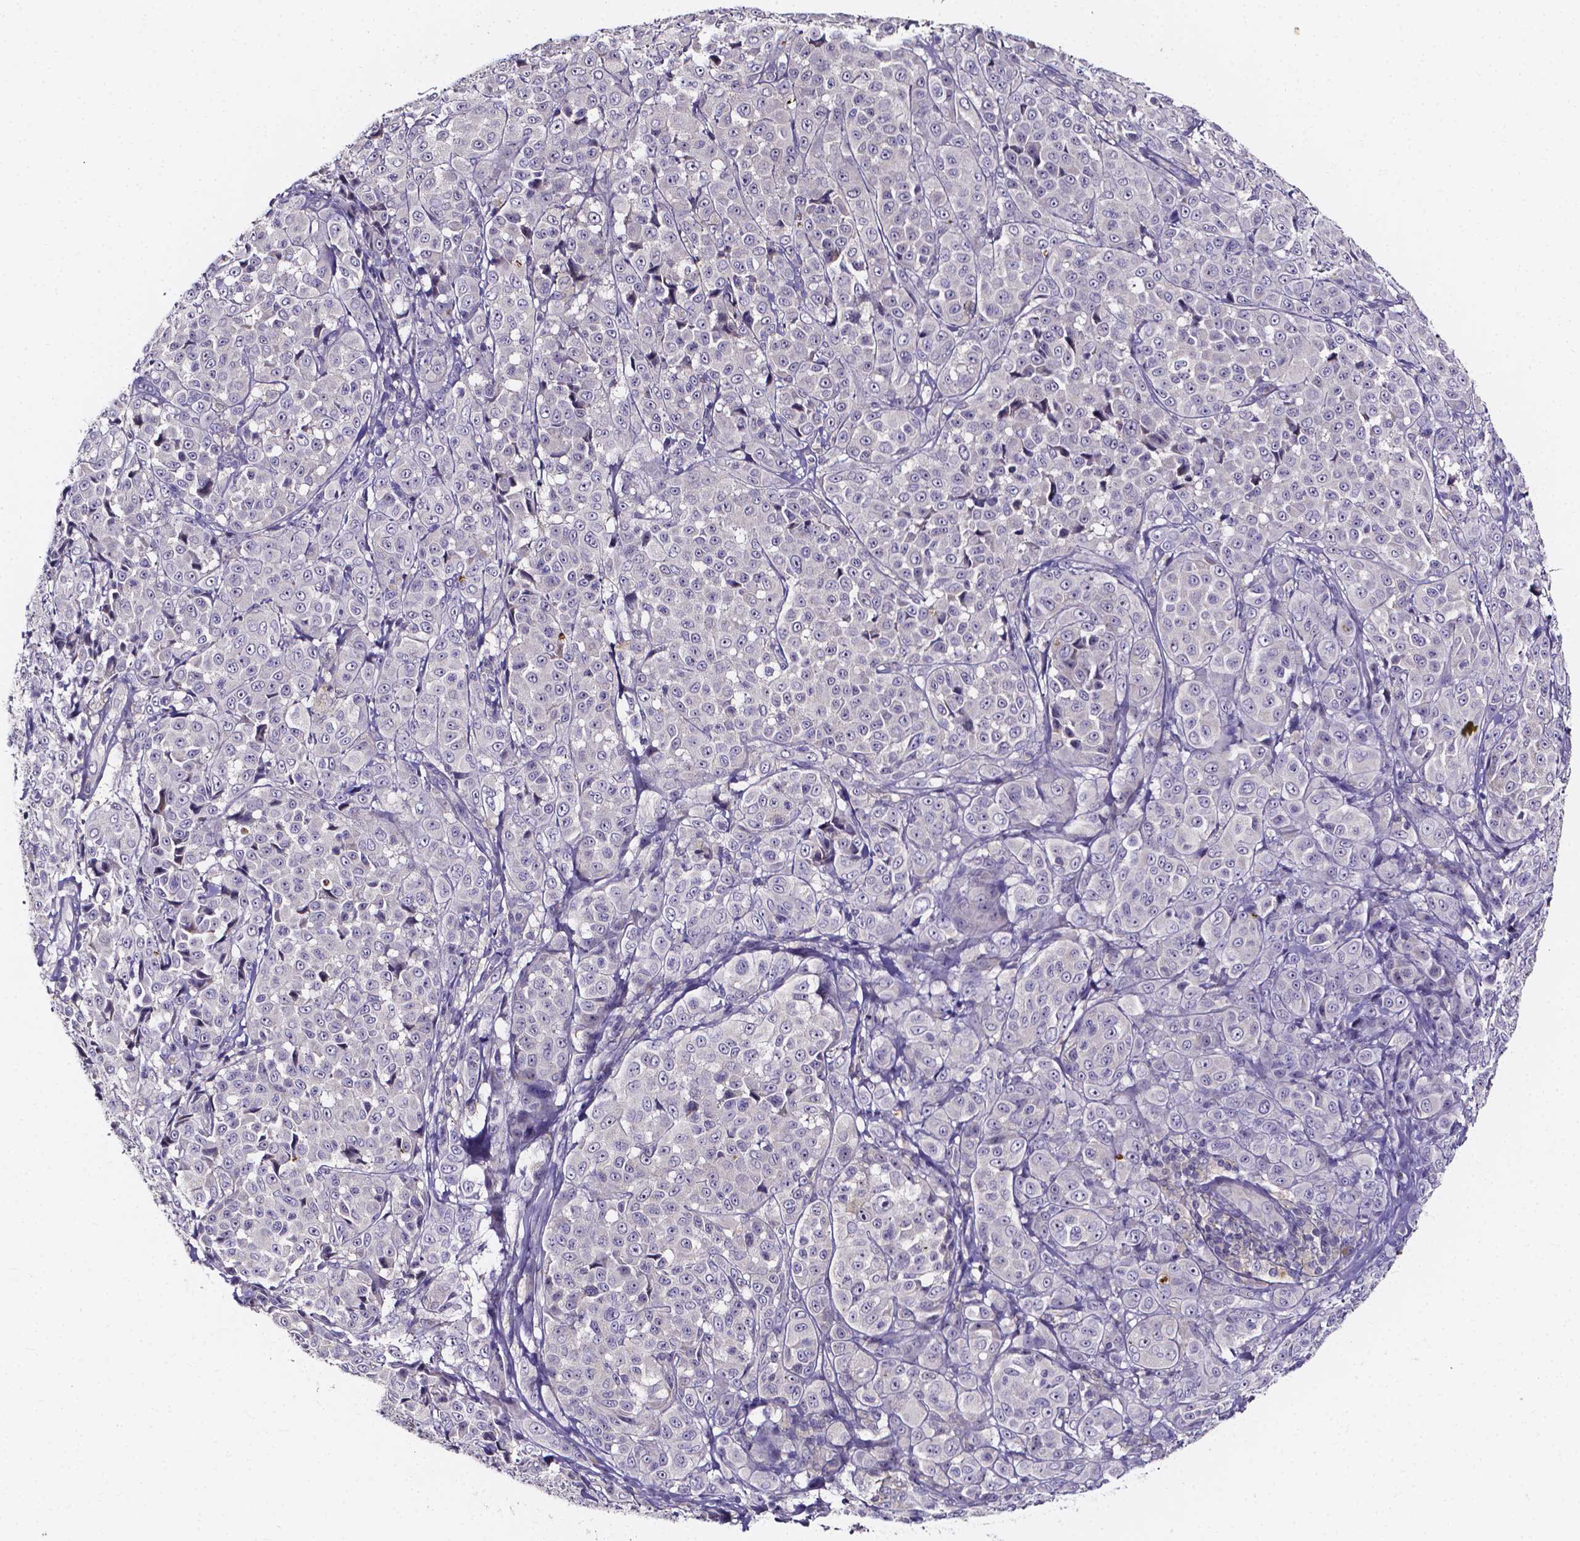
{"staining": {"intensity": "negative", "quantity": "none", "location": "none"}, "tissue": "melanoma", "cell_type": "Tumor cells", "image_type": "cancer", "snomed": [{"axis": "morphology", "description": "Malignant melanoma, NOS"}, {"axis": "topography", "description": "Skin"}], "caption": "A high-resolution histopathology image shows immunohistochemistry (IHC) staining of malignant melanoma, which demonstrates no significant expression in tumor cells. (Stains: DAB immunohistochemistry (IHC) with hematoxylin counter stain, Microscopy: brightfield microscopy at high magnification).", "gene": "SPOCD1", "patient": {"sex": "male", "age": 89}}